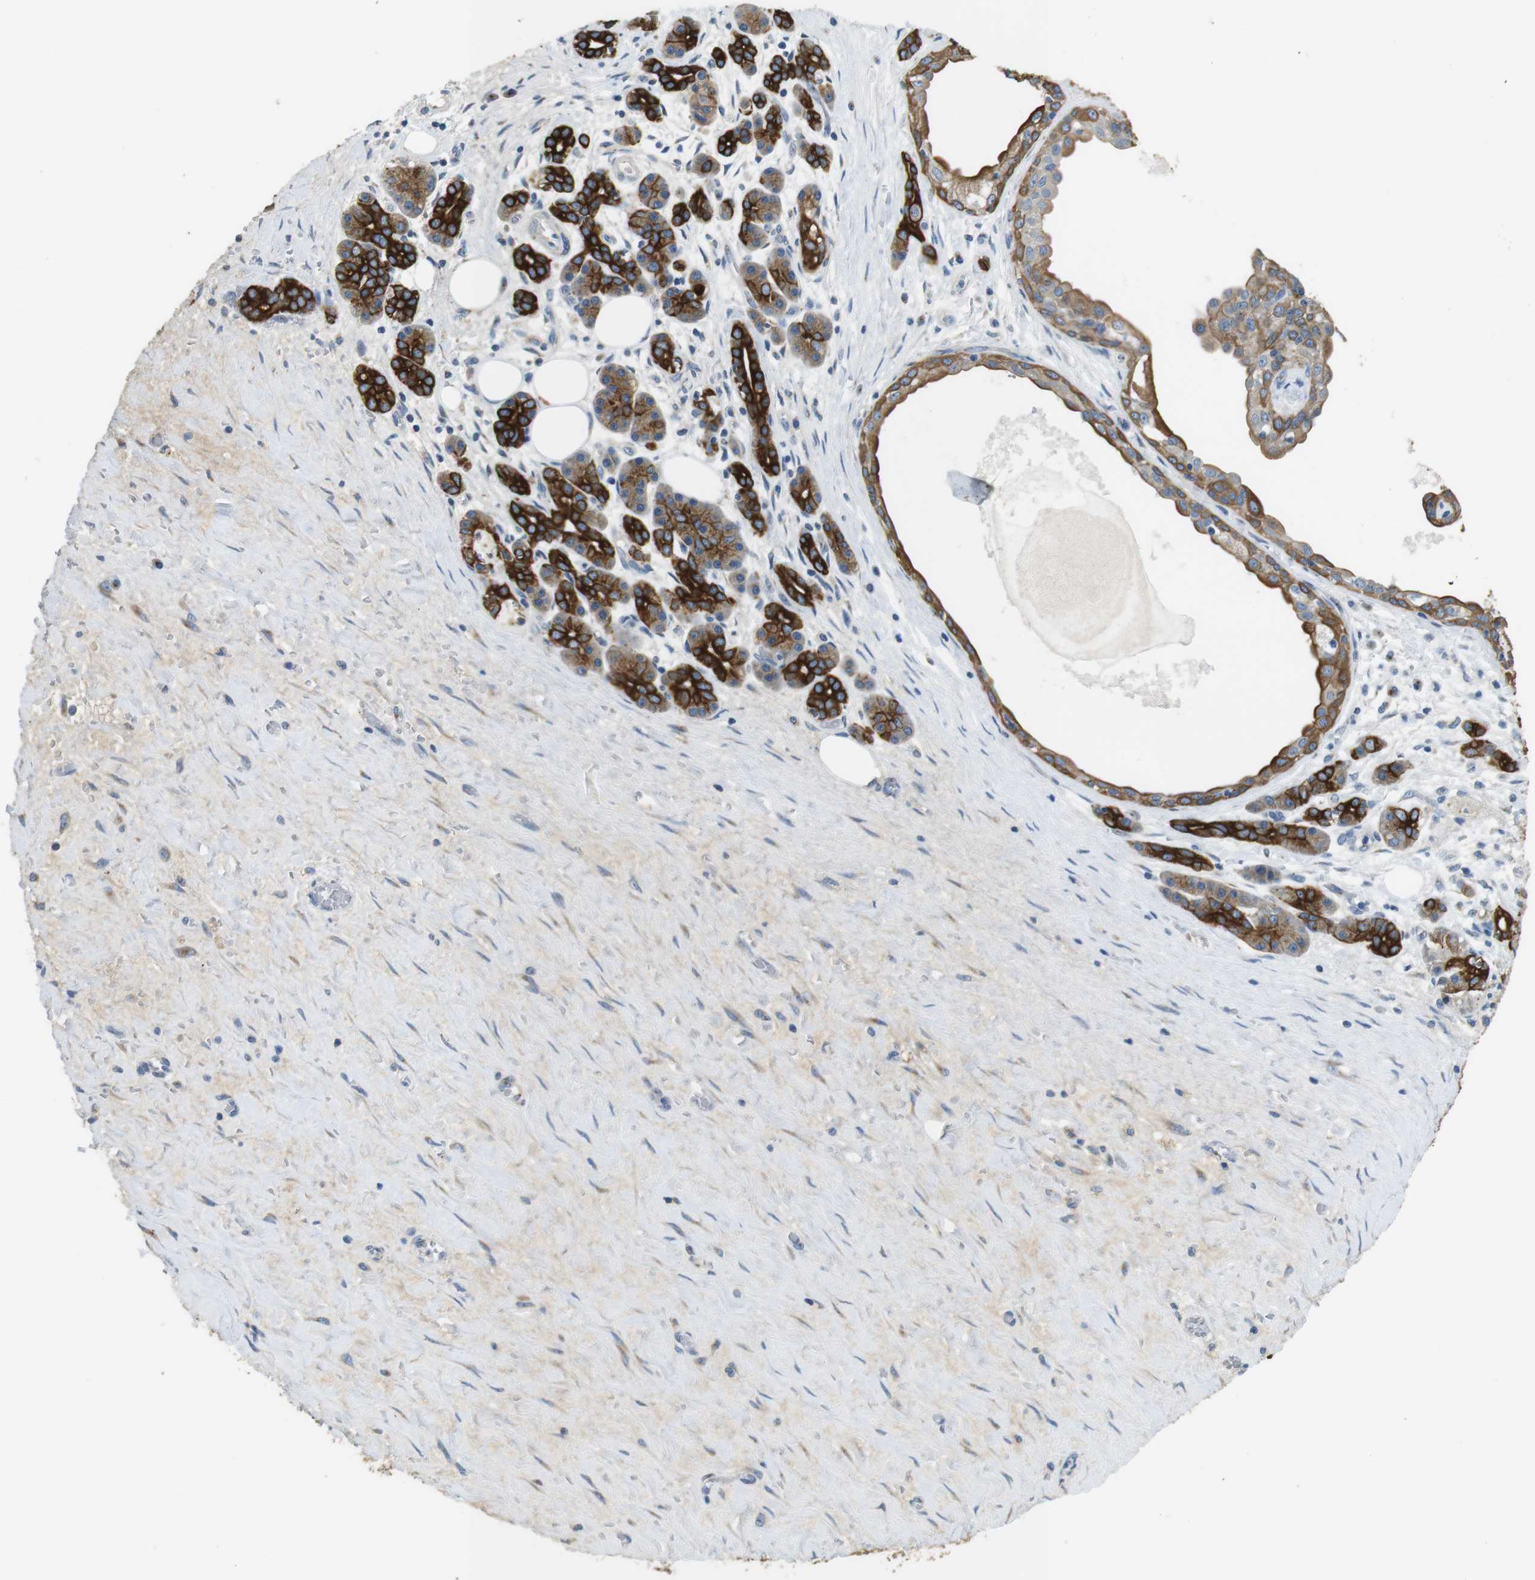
{"staining": {"intensity": "strong", "quantity": ">75%", "location": "cytoplasmic/membranous"}, "tissue": "pancreatic cancer", "cell_type": "Tumor cells", "image_type": "cancer", "snomed": [{"axis": "morphology", "description": "Adenocarcinoma, NOS"}, {"axis": "topography", "description": "Pancreas"}], "caption": "Immunohistochemistry (IHC) (DAB (3,3'-diaminobenzidine)) staining of pancreatic cancer (adenocarcinoma) reveals strong cytoplasmic/membranous protein expression in about >75% of tumor cells. The staining was performed using DAB, with brown indicating positive protein expression. Nuclei are stained blue with hematoxylin.", "gene": "UNC5CL", "patient": {"sex": "female", "age": 70}}